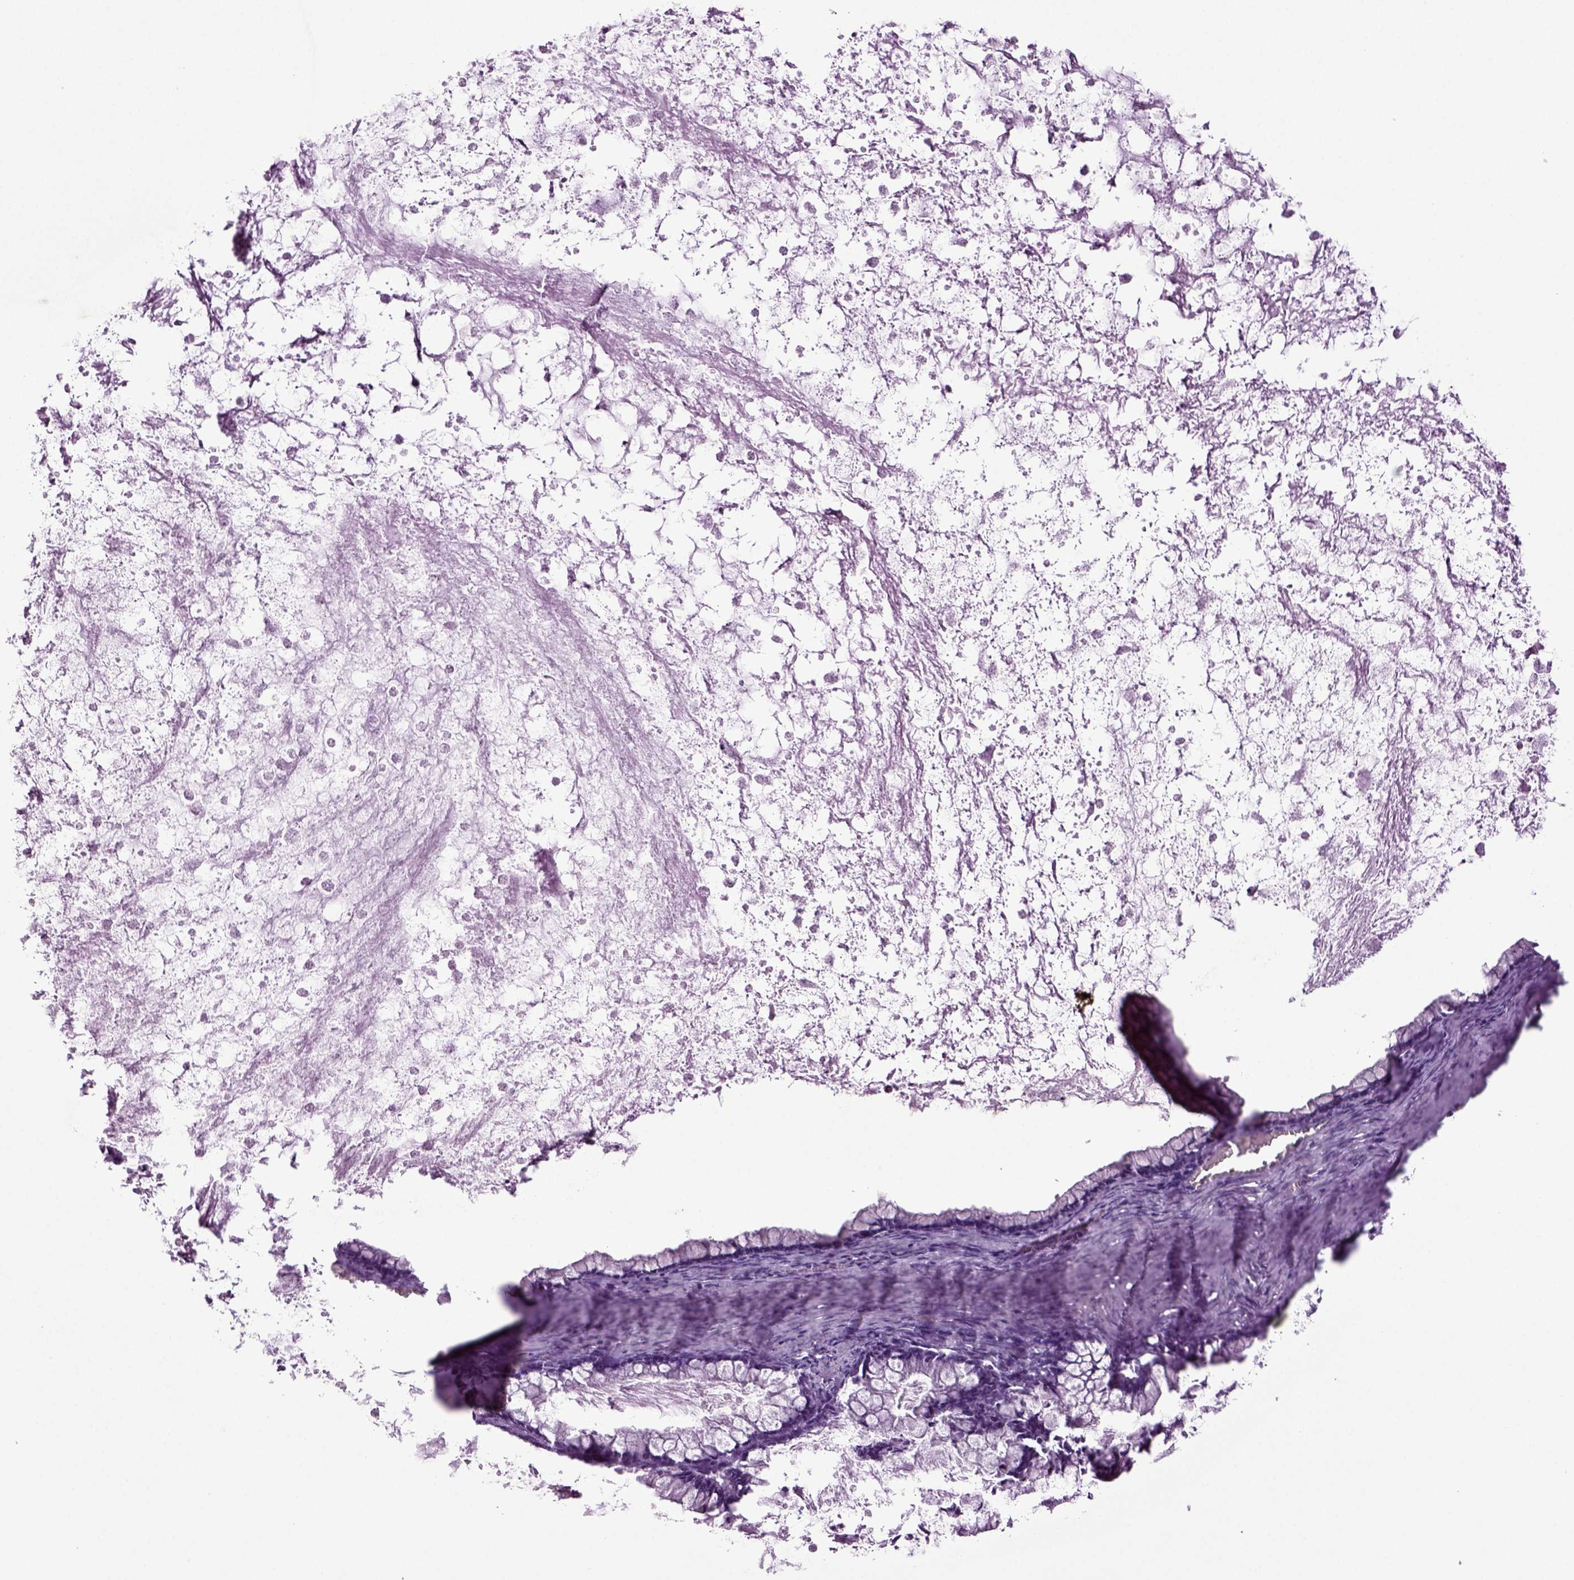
{"staining": {"intensity": "negative", "quantity": "none", "location": "none"}, "tissue": "ovarian cancer", "cell_type": "Tumor cells", "image_type": "cancer", "snomed": [{"axis": "morphology", "description": "Cystadenocarcinoma, mucinous, NOS"}, {"axis": "topography", "description": "Ovary"}], "caption": "The IHC histopathology image has no significant staining in tumor cells of ovarian cancer tissue.", "gene": "RFX3", "patient": {"sex": "female", "age": 67}}